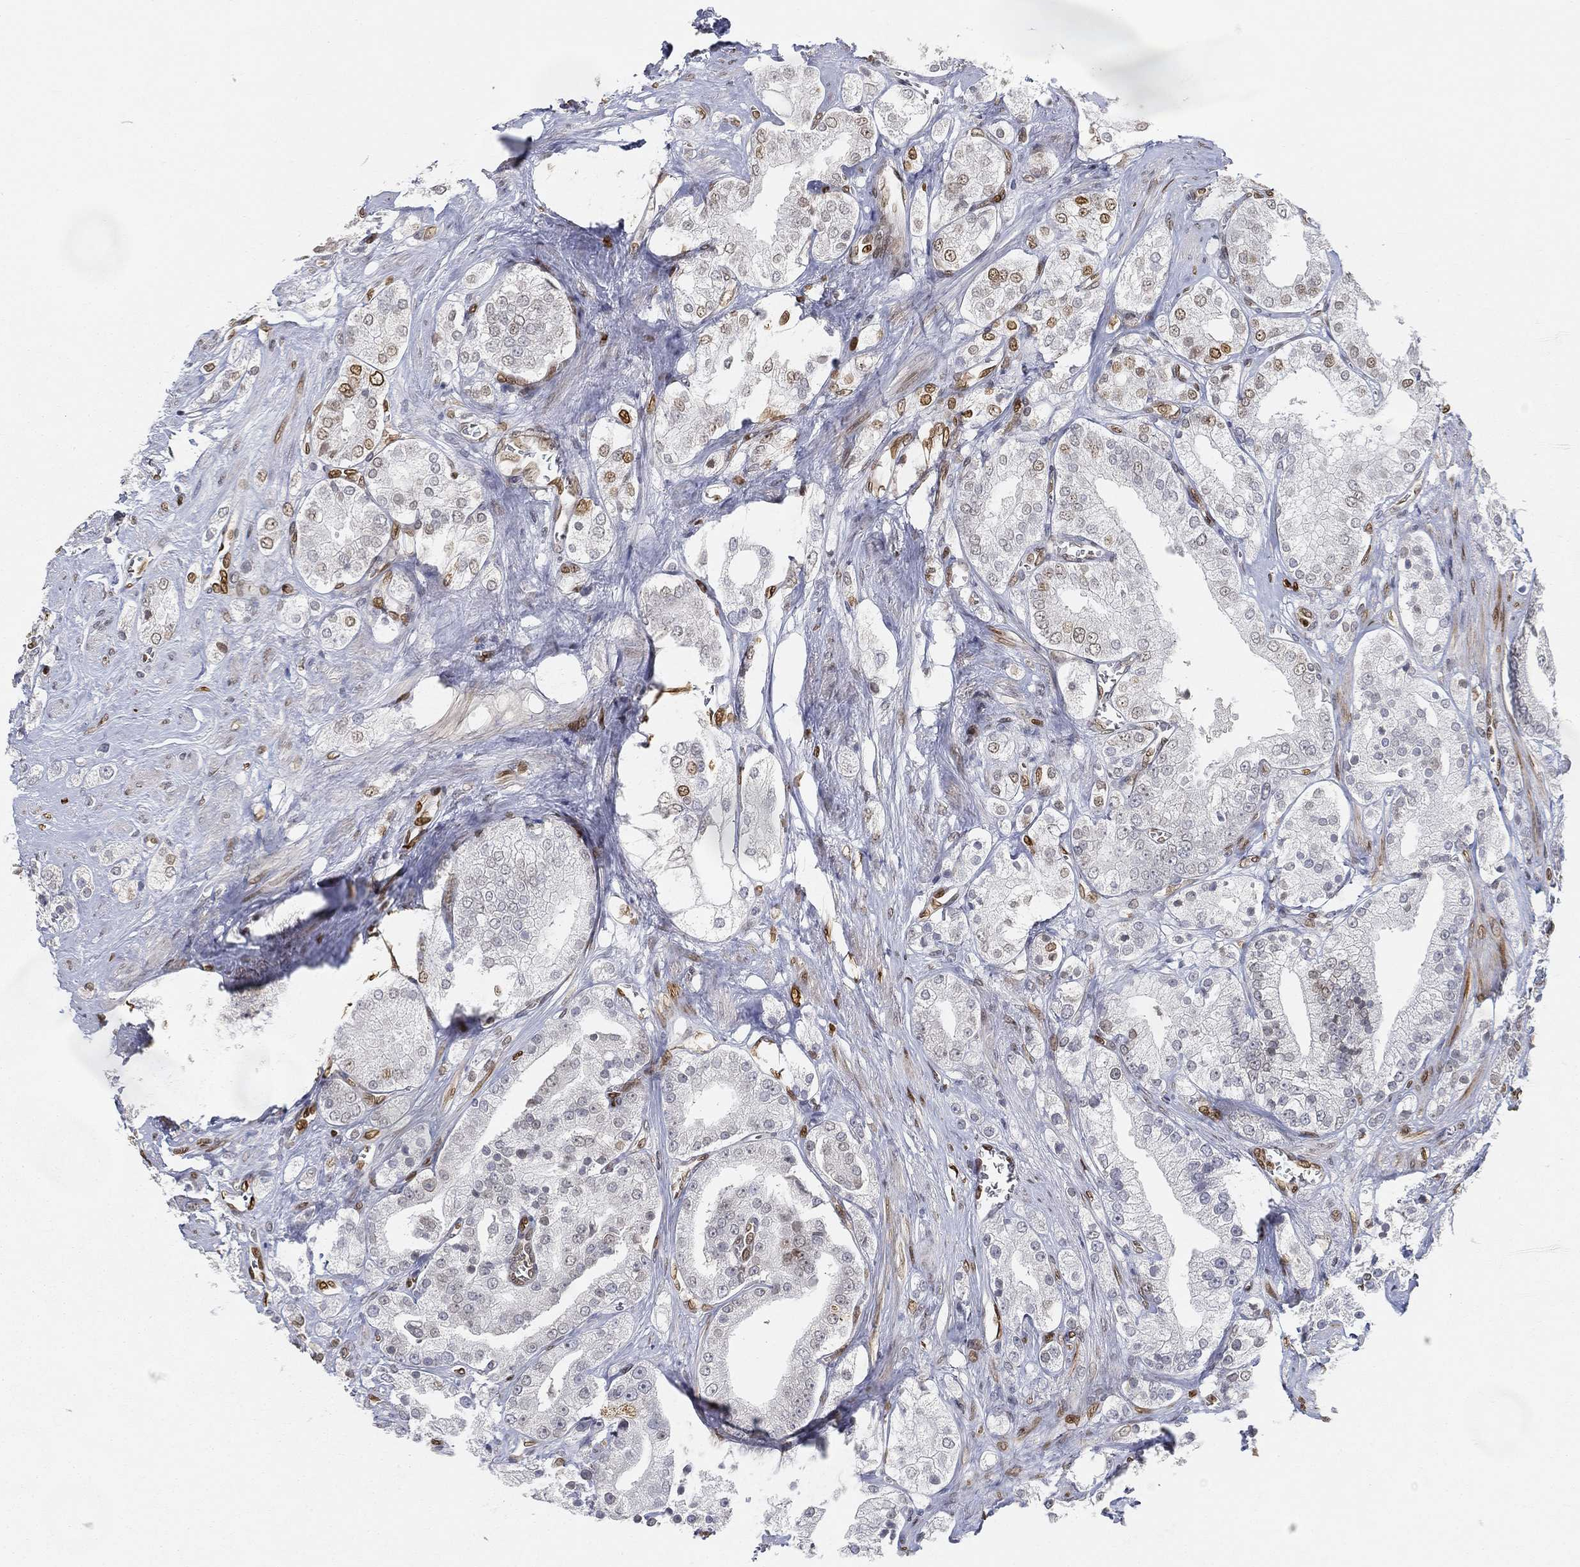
{"staining": {"intensity": "moderate", "quantity": "25%-75%", "location": "nuclear"}, "tissue": "prostate cancer", "cell_type": "Tumor cells", "image_type": "cancer", "snomed": [{"axis": "morphology", "description": "Adenocarcinoma, NOS"}, {"axis": "topography", "description": "Prostate and seminal vesicle, NOS"}, {"axis": "topography", "description": "Prostate"}], "caption": "Tumor cells reveal moderate nuclear staining in about 25%-75% of cells in prostate cancer (adenocarcinoma). (IHC, brightfield microscopy, high magnification).", "gene": "LMNB1", "patient": {"sex": "male", "age": 67}}